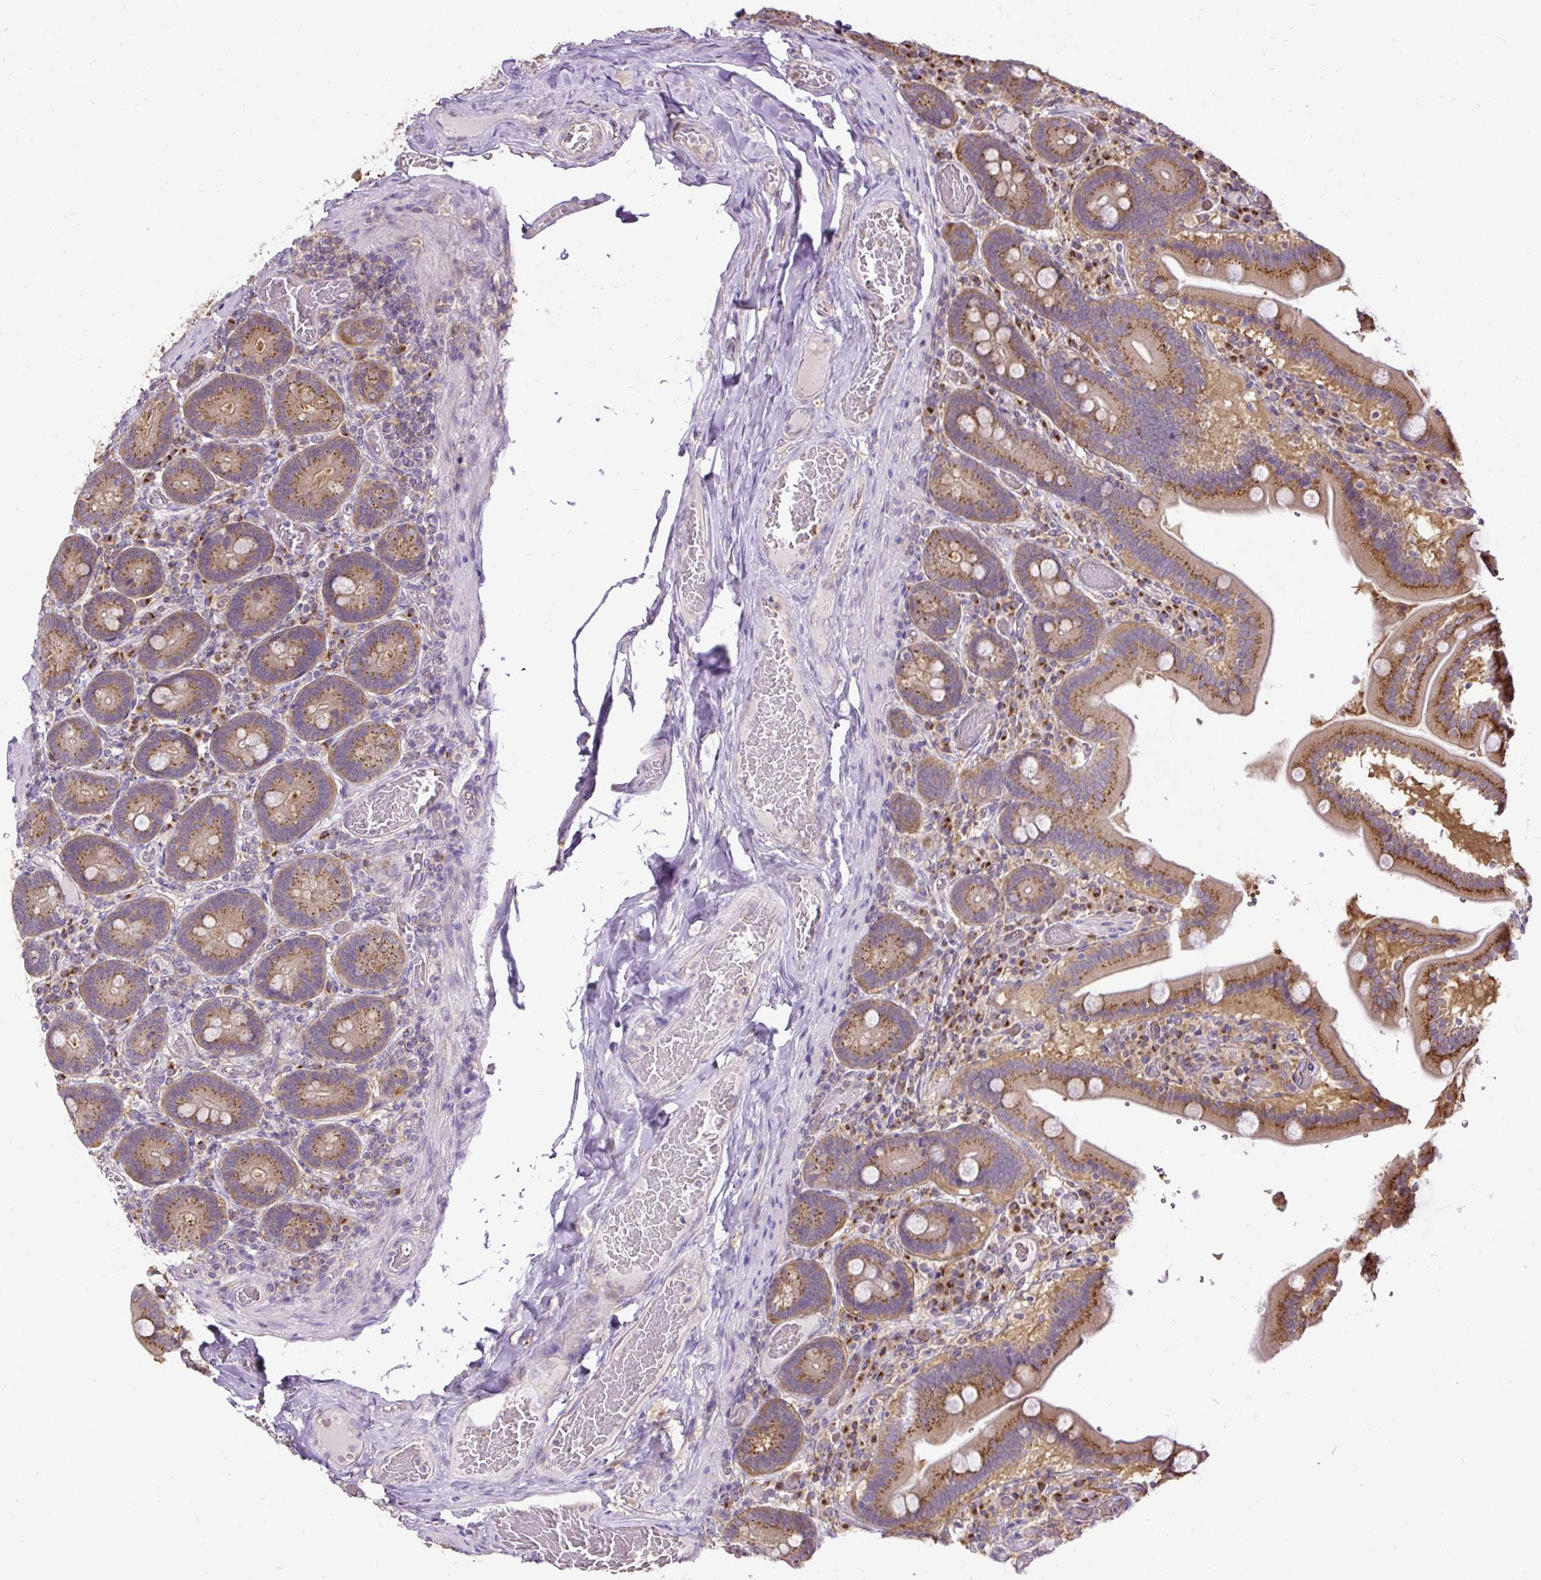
{"staining": {"intensity": "moderate", "quantity": ">75%", "location": "cytoplasmic/membranous"}, "tissue": "duodenum", "cell_type": "Glandular cells", "image_type": "normal", "snomed": [{"axis": "morphology", "description": "Normal tissue, NOS"}, {"axis": "topography", "description": "Duodenum"}], "caption": "Glandular cells exhibit medium levels of moderate cytoplasmic/membranous staining in approximately >75% of cells in unremarkable duodenum. Nuclei are stained in blue.", "gene": "SMC4", "patient": {"sex": "female", "age": 62}}